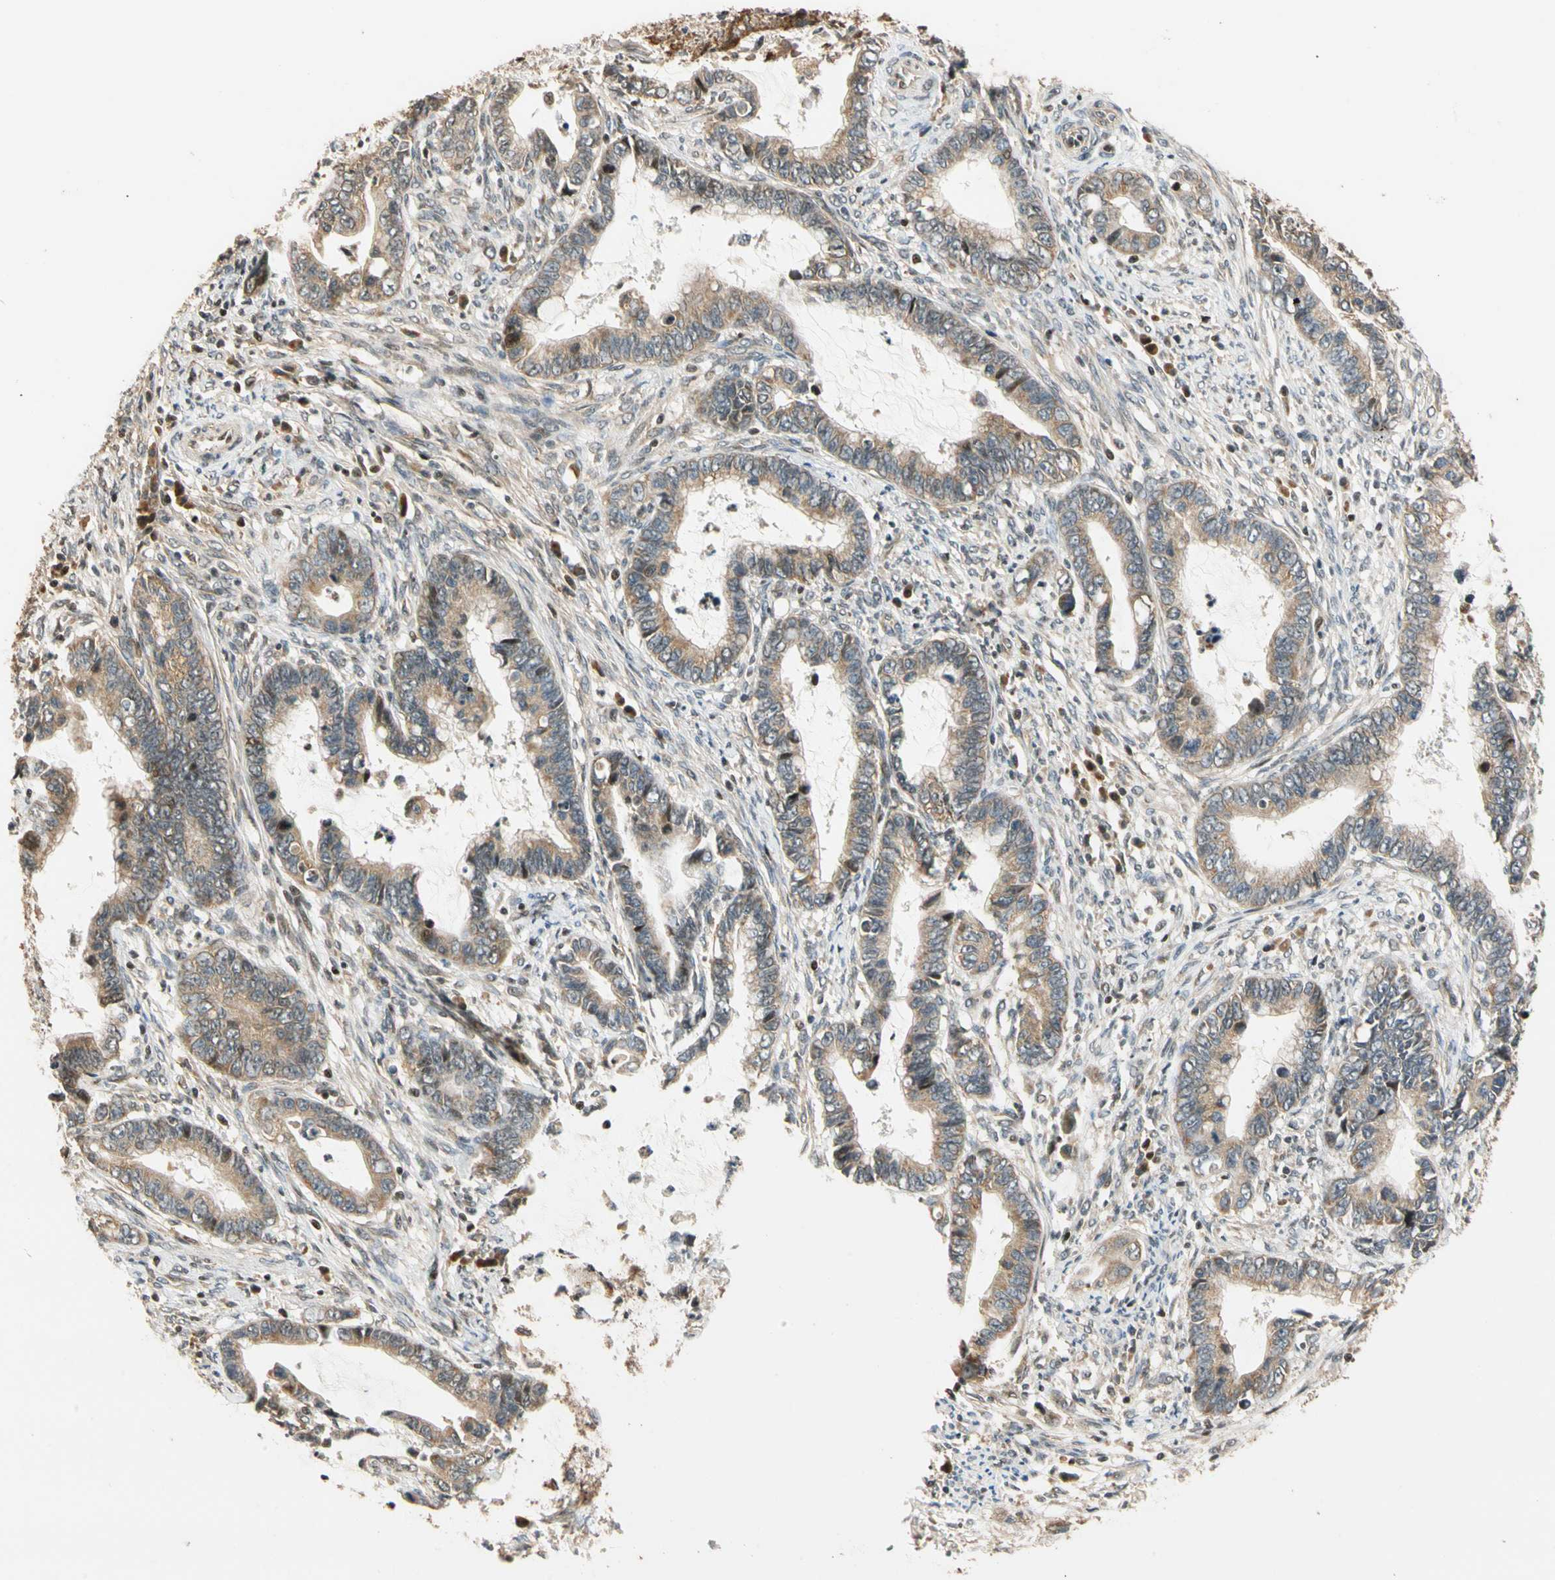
{"staining": {"intensity": "moderate", "quantity": ">75%", "location": "cytoplasmic/membranous"}, "tissue": "cervical cancer", "cell_type": "Tumor cells", "image_type": "cancer", "snomed": [{"axis": "morphology", "description": "Adenocarcinoma, NOS"}, {"axis": "topography", "description": "Cervix"}], "caption": "Cervical cancer (adenocarcinoma) stained with a protein marker reveals moderate staining in tumor cells.", "gene": "HECW1", "patient": {"sex": "female", "age": 44}}